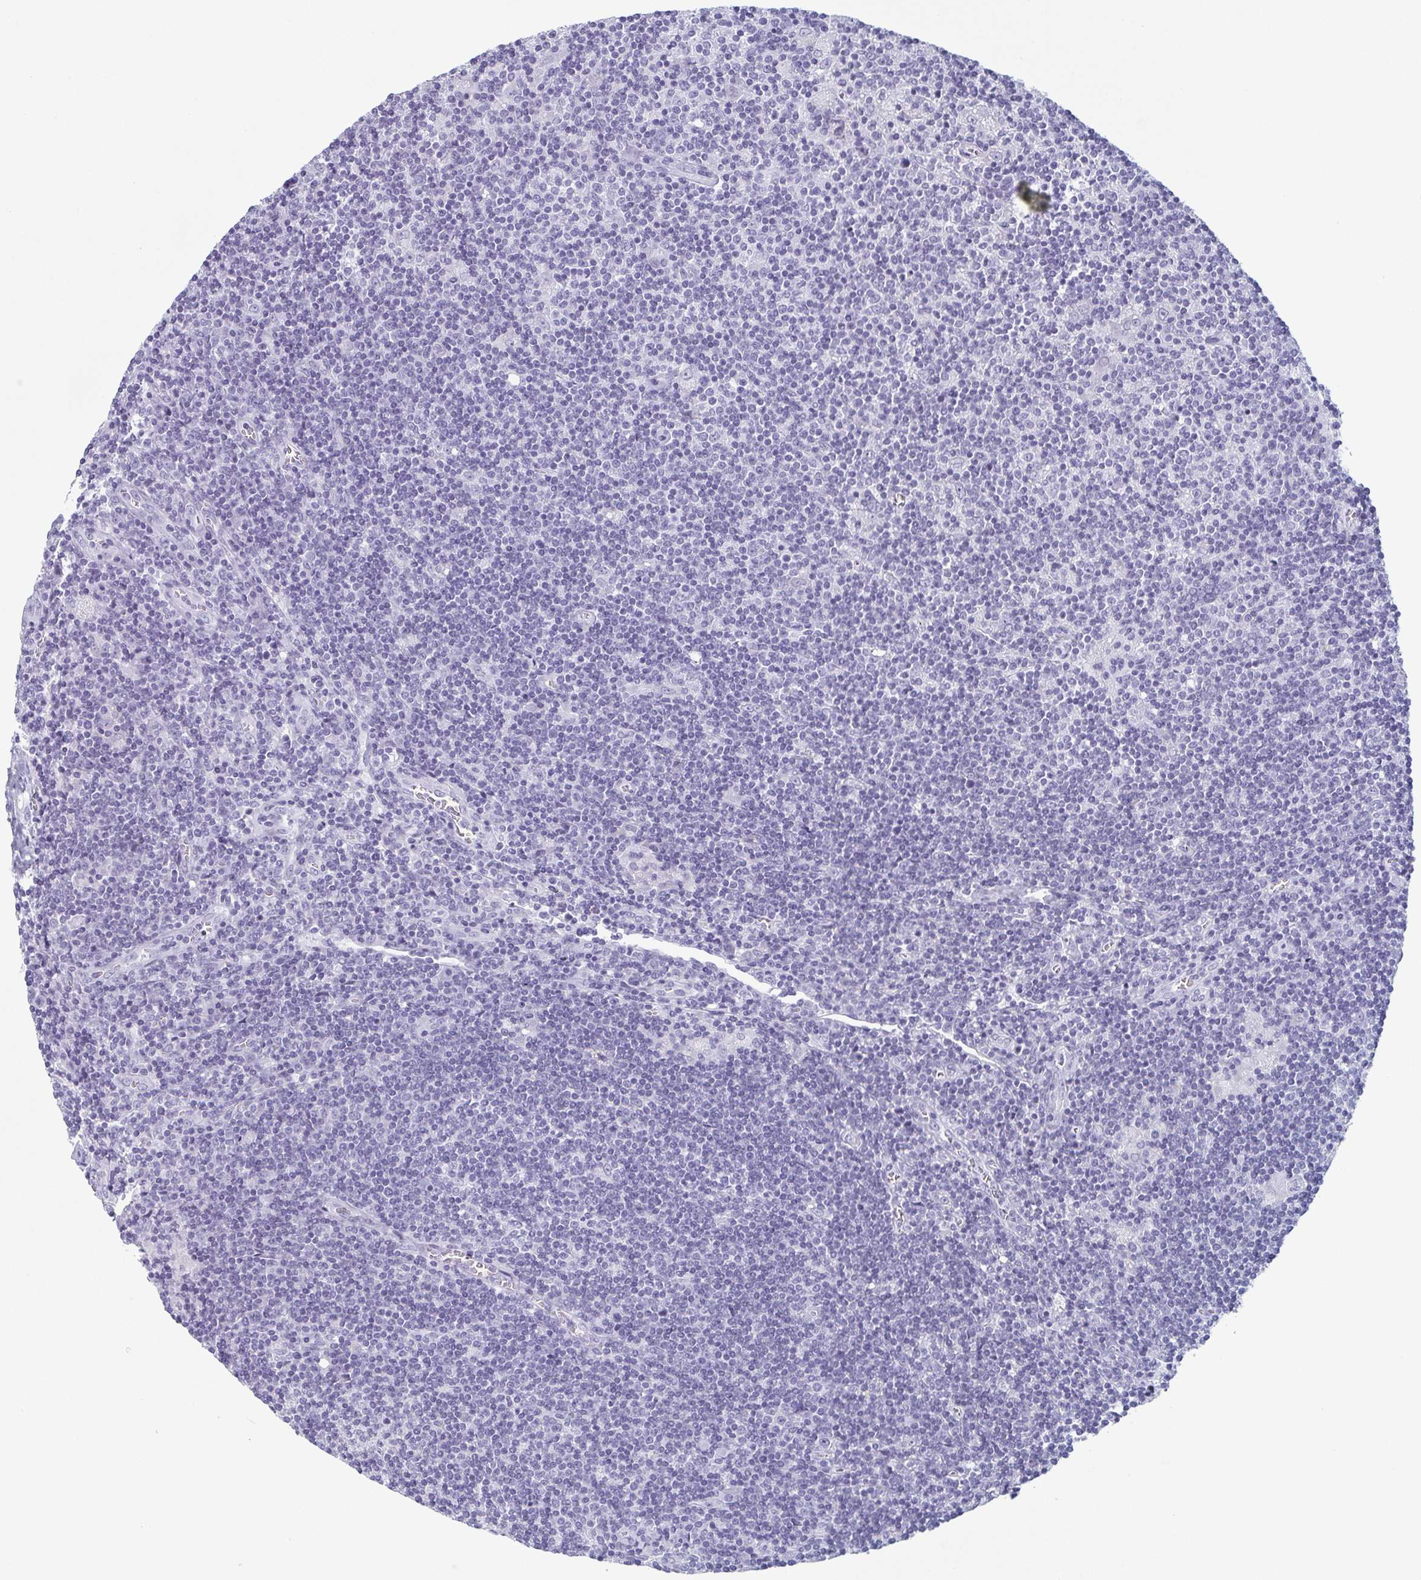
{"staining": {"intensity": "negative", "quantity": "none", "location": "none"}, "tissue": "lymphoma", "cell_type": "Tumor cells", "image_type": "cancer", "snomed": [{"axis": "morphology", "description": "Hodgkin's disease, NOS"}, {"axis": "topography", "description": "Lymph node"}], "caption": "DAB immunohistochemical staining of Hodgkin's disease exhibits no significant expression in tumor cells.", "gene": "KRT78", "patient": {"sex": "male", "age": 40}}